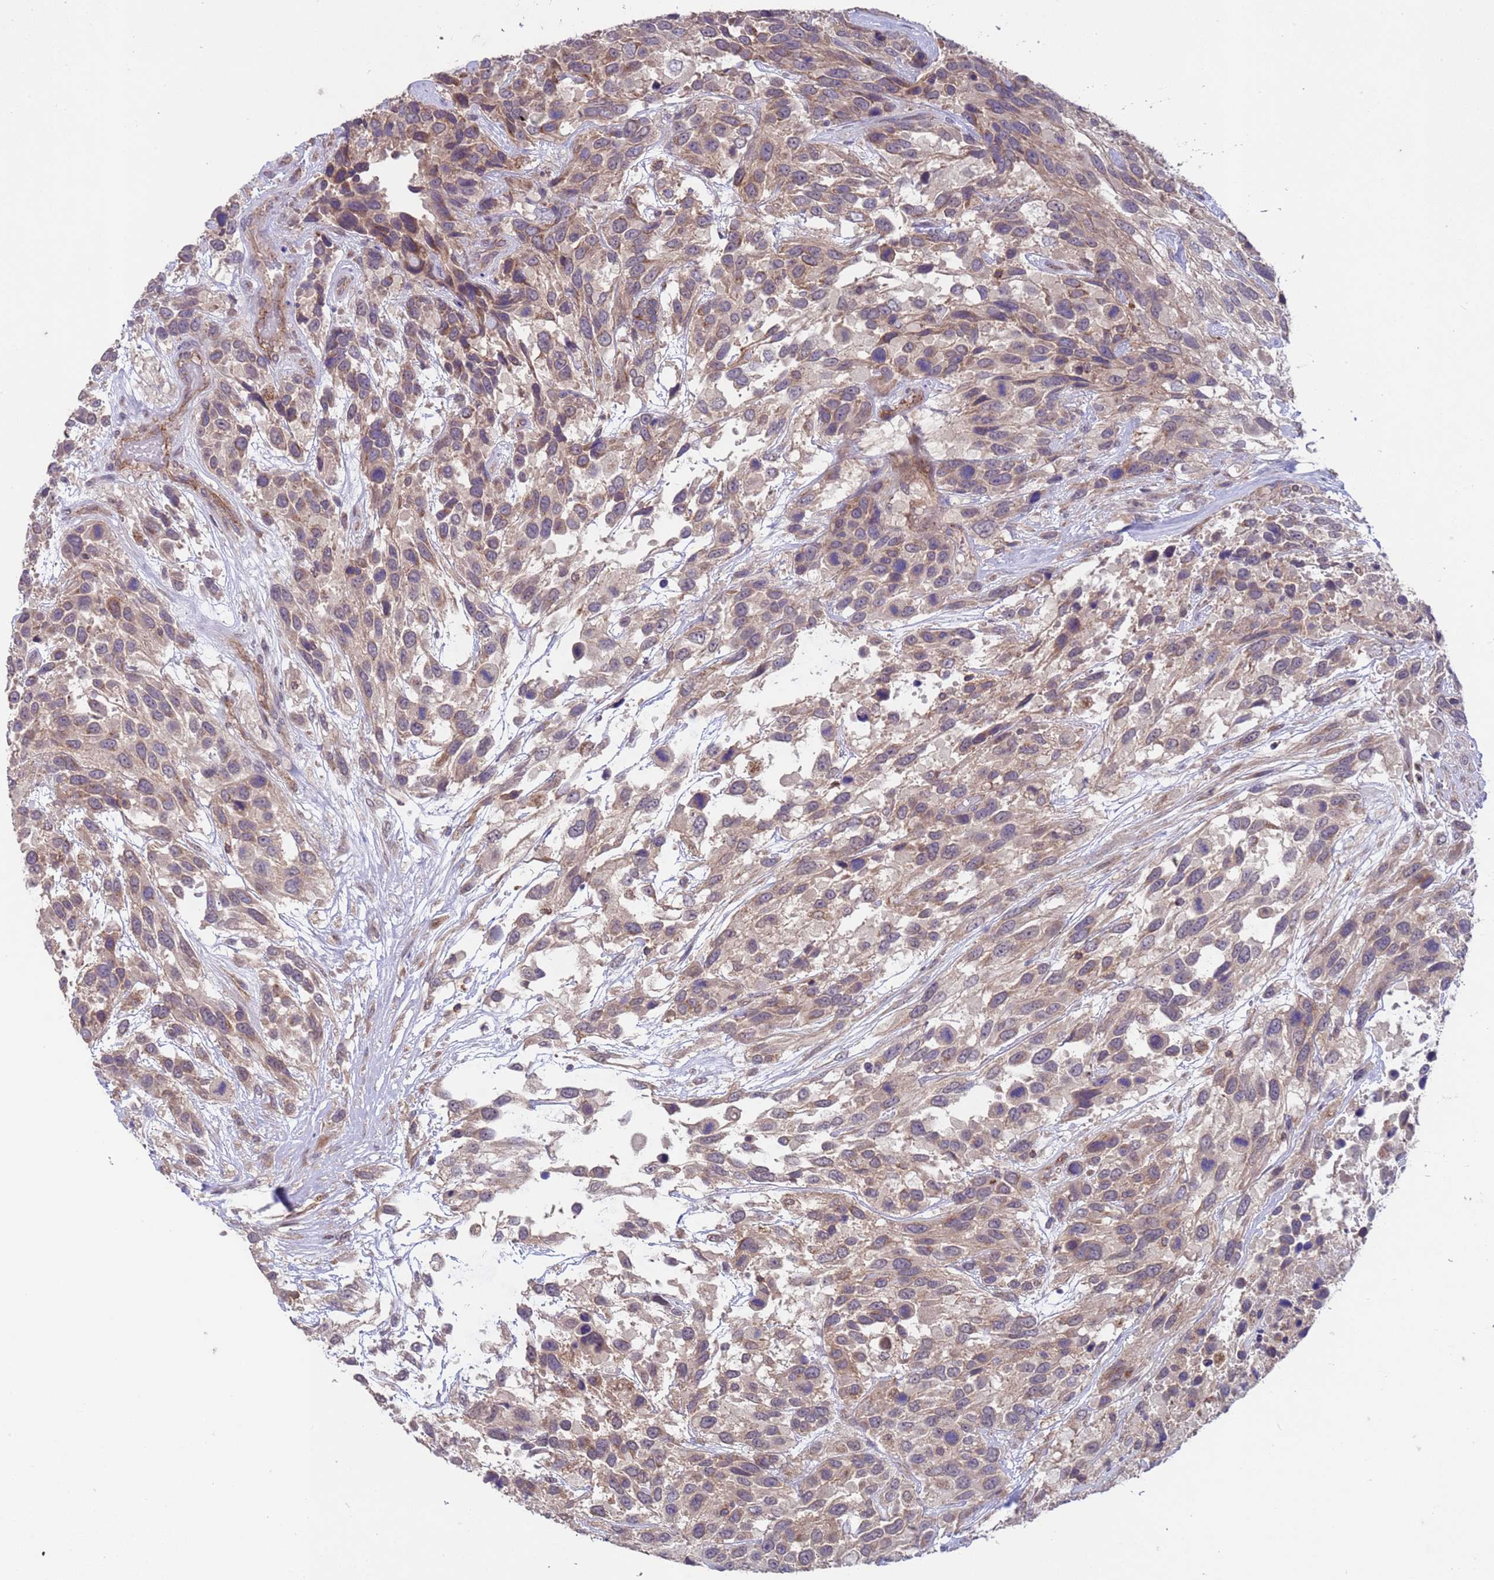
{"staining": {"intensity": "weak", "quantity": "25%-75%", "location": "cytoplasmic/membranous"}, "tissue": "urothelial cancer", "cell_type": "Tumor cells", "image_type": "cancer", "snomed": [{"axis": "morphology", "description": "Urothelial carcinoma, High grade"}, {"axis": "topography", "description": "Urinary bladder"}], "caption": "Immunohistochemical staining of urothelial carcinoma (high-grade) demonstrates weak cytoplasmic/membranous protein staining in approximately 25%-75% of tumor cells. The staining was performed using DAB to visualize the protein expression in brown, while the nuclei were stained in blue with hematoxylin (Magnification: 20x).", "gene": "ACAD8", "patient": {"sex": "female", "age": 70}}